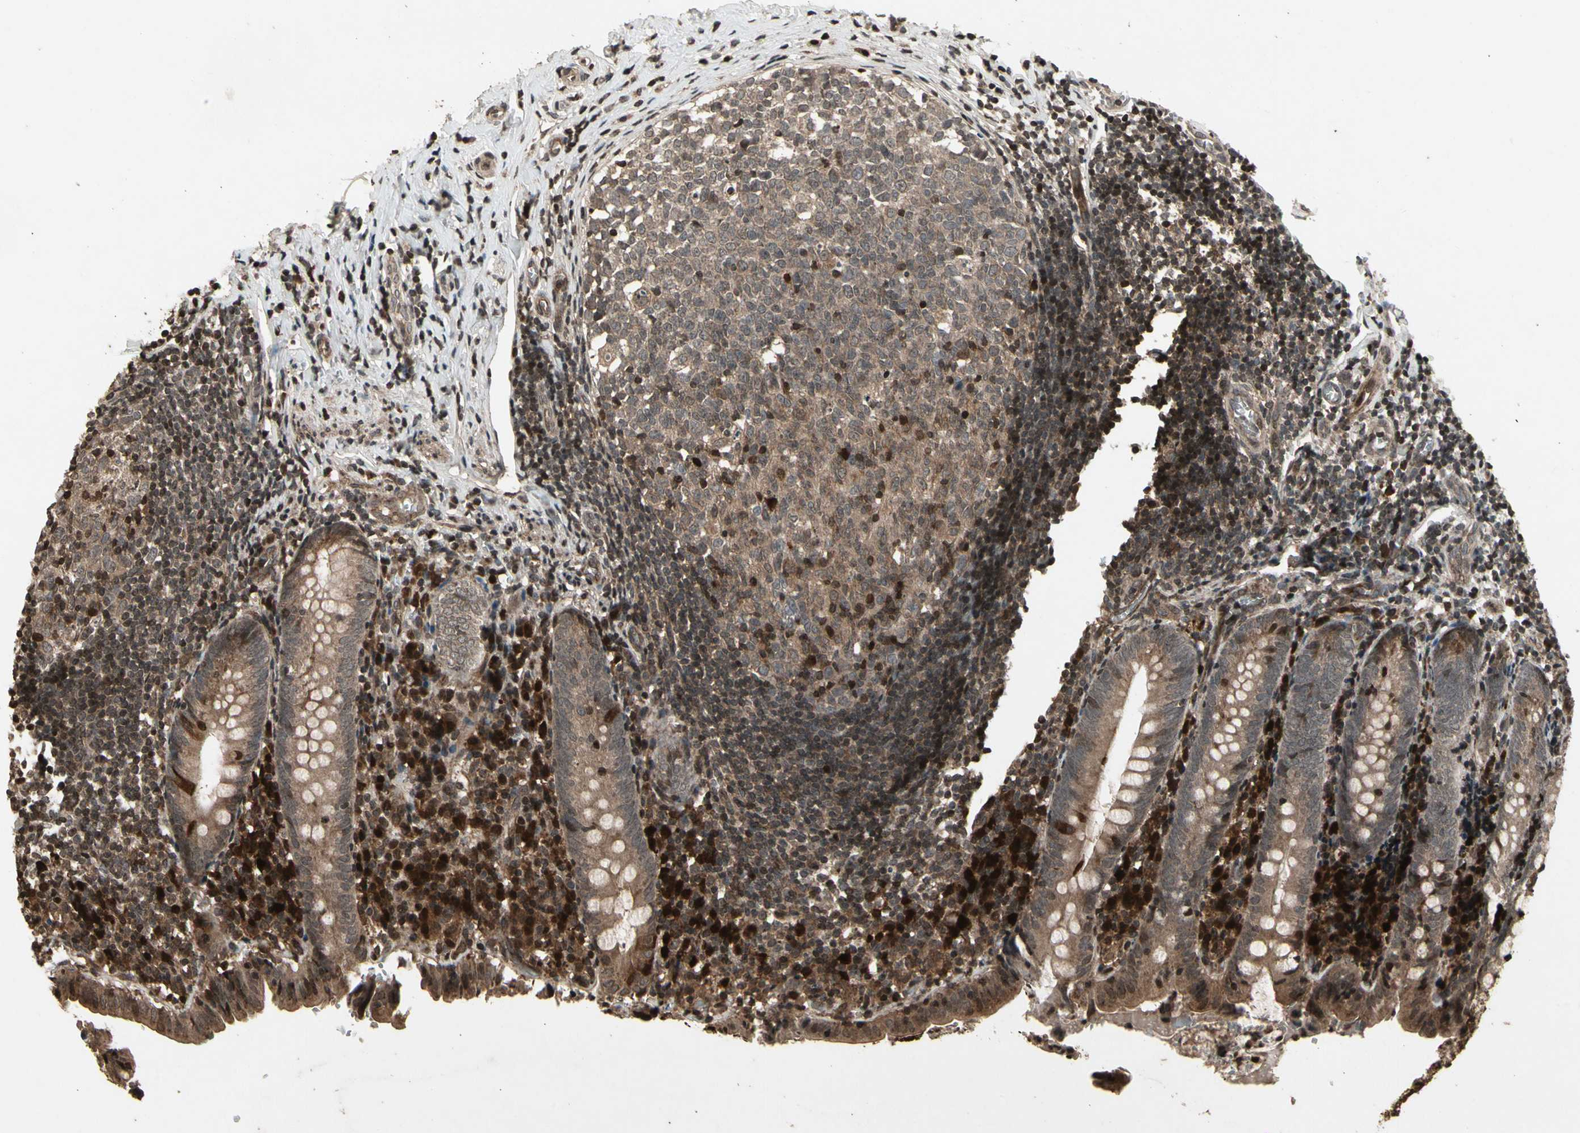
{"staining": {"intensity": "moderate", "quantity": ">75%", "location": "cytoplasmic/membranous"}, "tissue": "appendix", "cell_type": "Glandular cells", "image_type": "normal", "snomed": [{"axis": "morphology", "description": "Normal tissue, NOS"}, {"axis": "topography", "description": "Appendix"}], "caption": "Immunohistochemistry of benign appendix reveals medium levels of moderate cytoplasmic/membranous staining in about >75% of glandular cells.", "gene": "GLRX", "patient": {"sex": "female", "age": 10}}